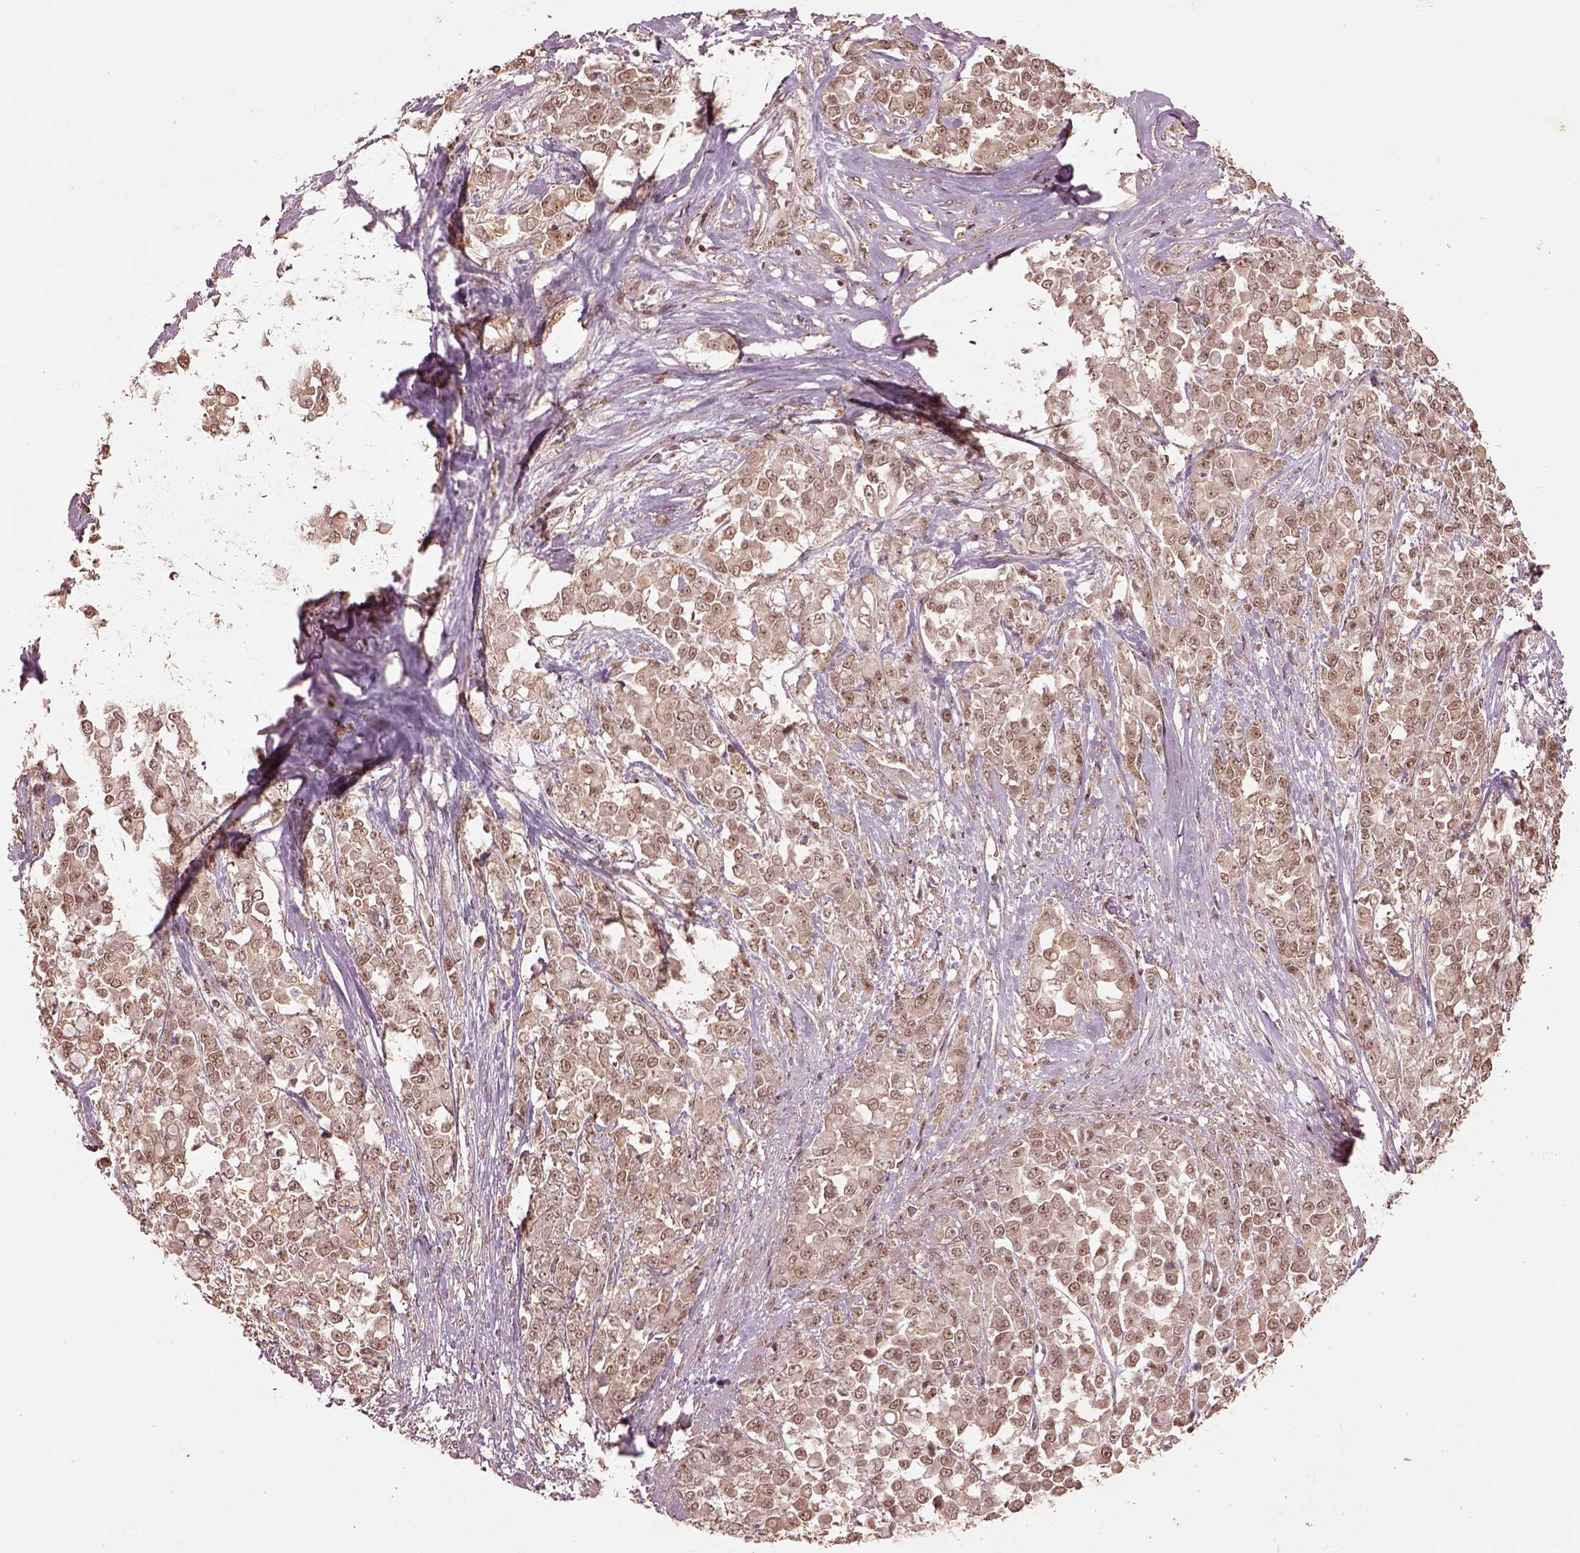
{"staining": {"intensity": "weak", "quantity": ">75%", "location": "nuclear"}, "tissue": "stomach cancer", "cell_type": "Tumor cells", "image_type": "cancer", "snomed": [{"axis": "morphology", "description": "Adenocarcinoma, NOS"}, {"axis": "topography", "description": "Stomach"}], "caption": "Weak nuclear protein positivity is appreciated in about >75% of tumor cells in stomach cancer (adenocarcinoma). The staining was performed using DAB (3,3'-diaminobenzidine) to visualize the protein expression in brown, while the nuclei were stained in blue with hematoxylin (Magnification: 20x).", "gene": "BRD9", "patient": {"sex": "female", "age": 76}}